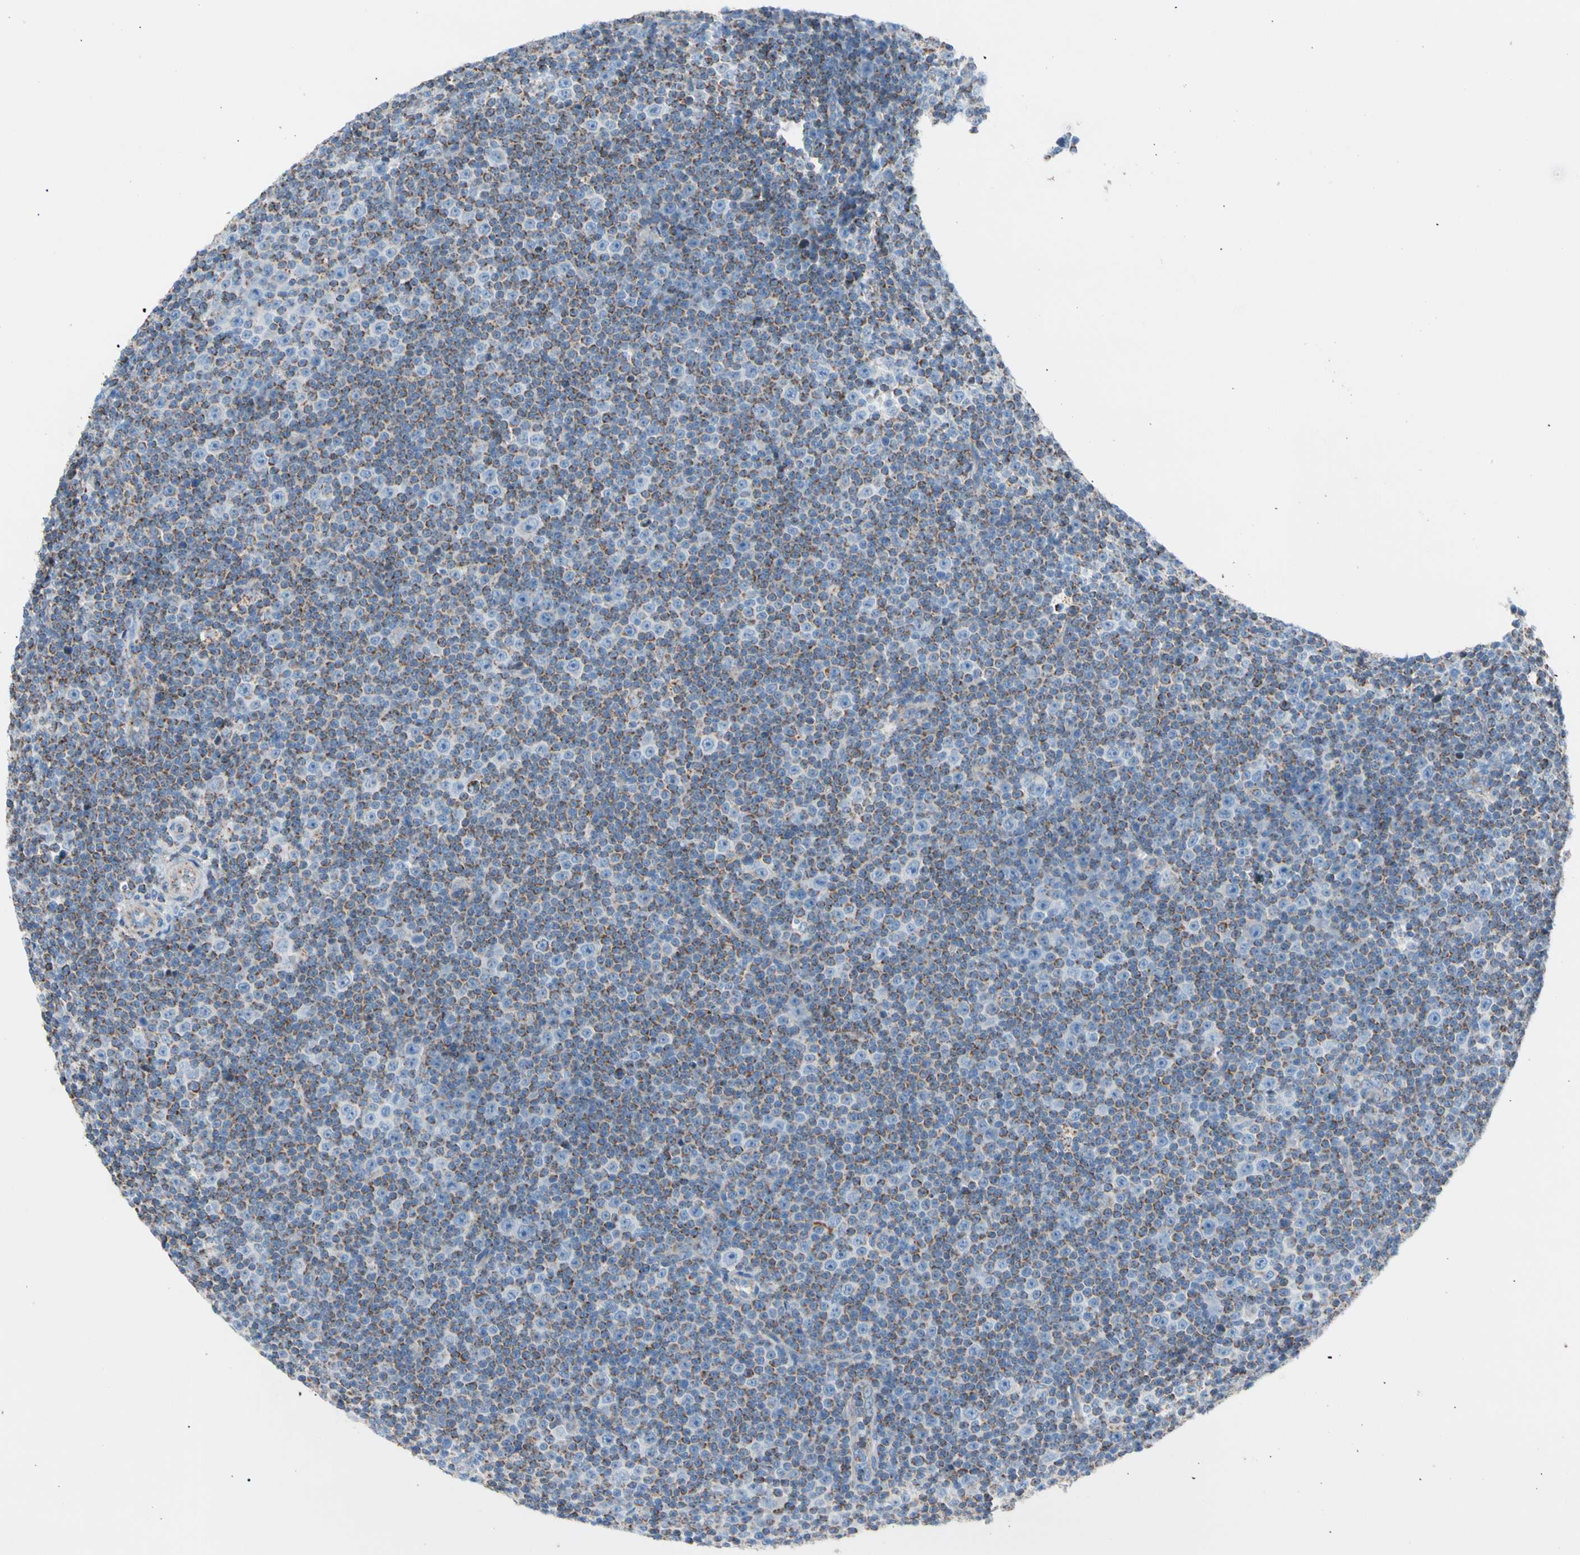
{"staining": {"intensity": "negative", "quantity": "none", "location": "none"}, "tissue": "lymphoma", "cell_type": "Tumor cells", "image_type": "cancer", "snomed": [{"axis": "morphology", "description": "Malignant lymphoma, non-Hodgkin's type, Low grade"}, {"axis": "topography", "description": "Lymph node"}], "caption": "This is an immunohistochemistry histopathology image of human low-grade malignant lymphoma, non-Hodgkin's type. There is no positivity in tumor cells.", "gene": "HK1", "patient": {"sex": "female", "age": 67}}